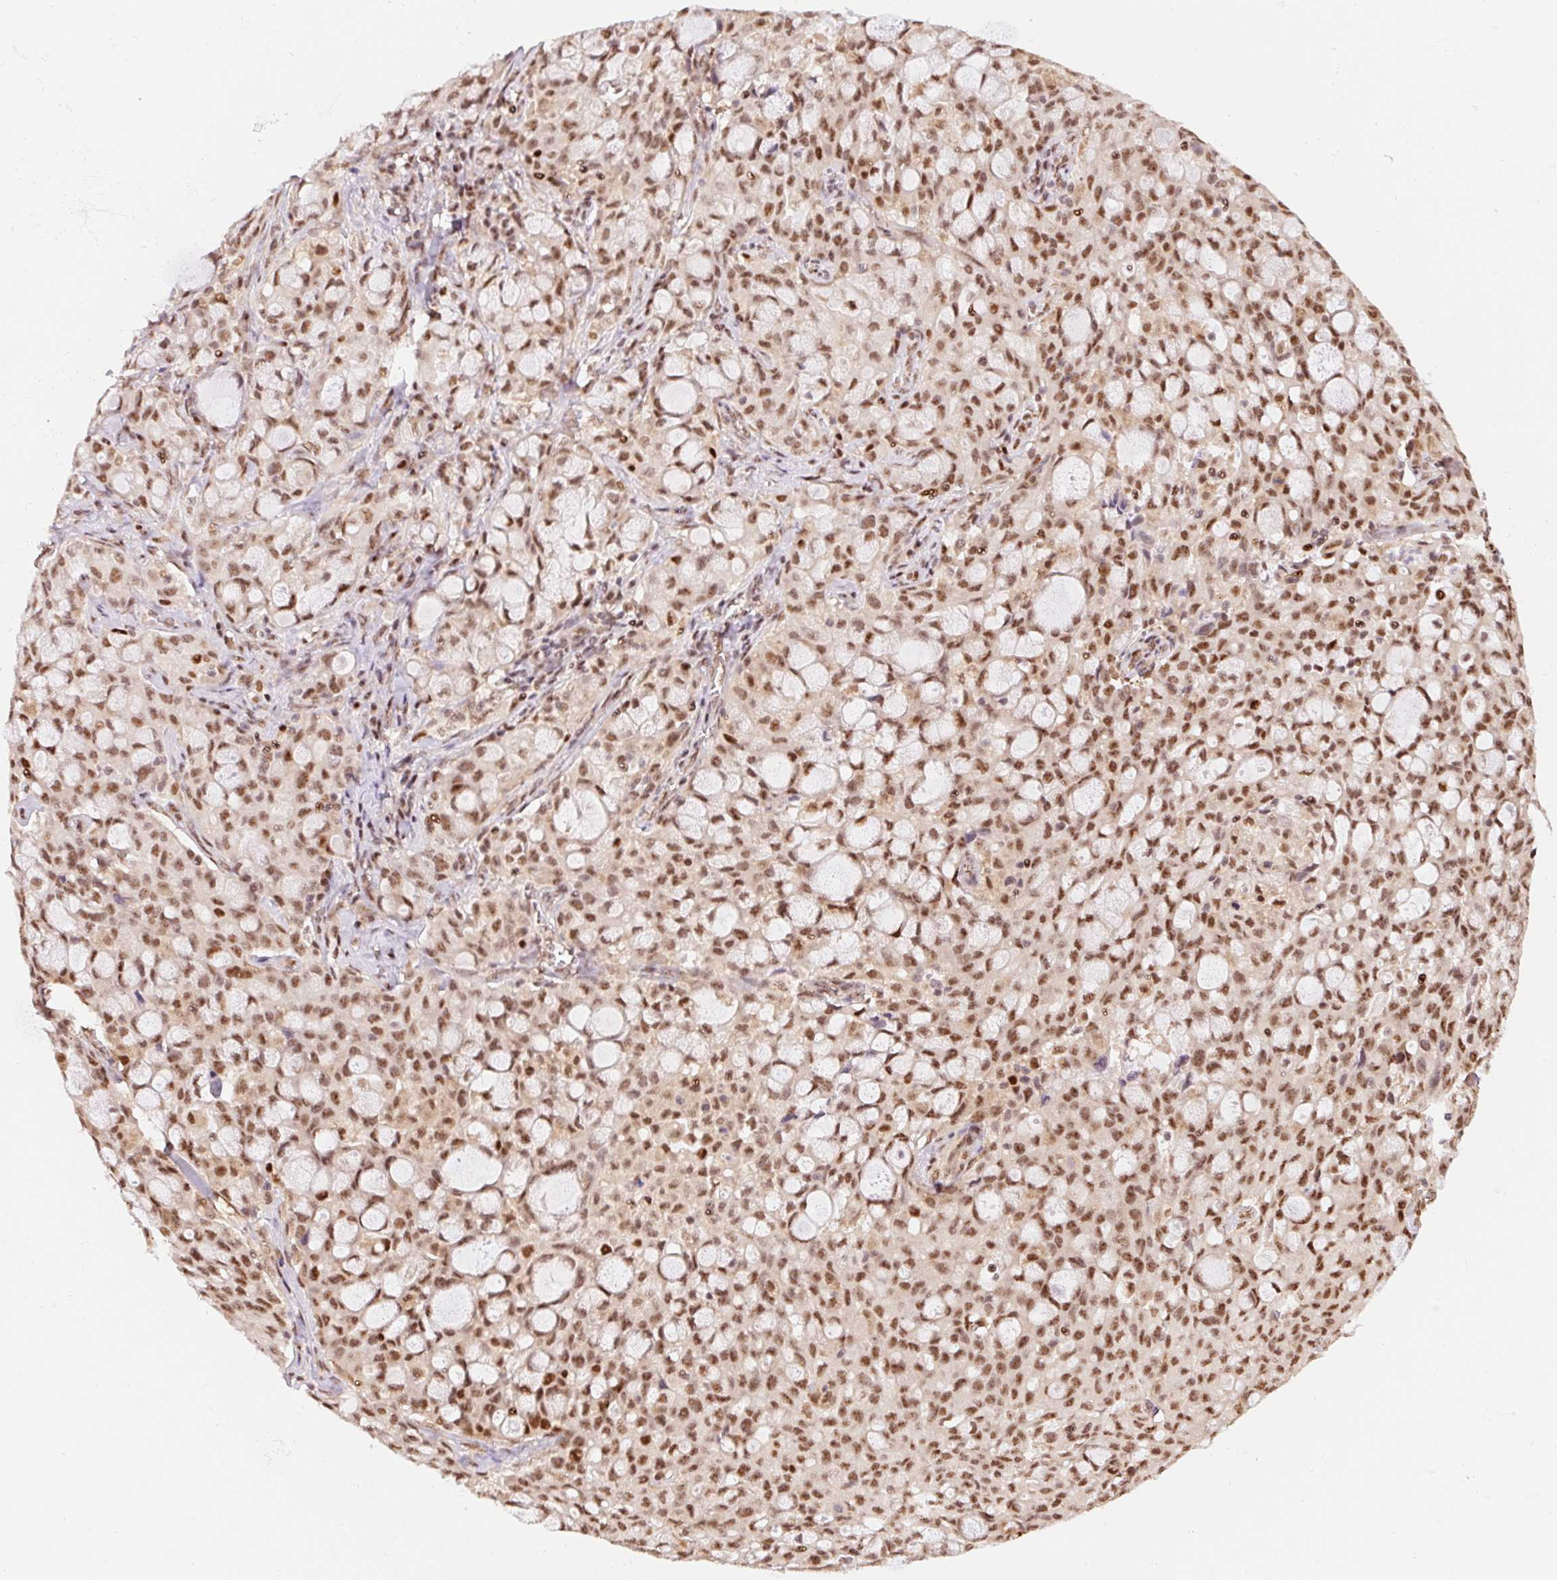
{"staining": {"intensity": "moderate", "quantity": ">75%", "location": "nuclear"}, "tissue": "lung cancer", "cell_type": "Tumor cells", "image_type": "cancer", "snomed": [{"axis": "morphology", "description": "Adenocarcinoma, NOS"}, {"axis": "topography", "description": "Lung"}], "caption": "Lung cancer (adenocarcinoma) was stained to show a protein in brown. There is medium levels of moderate nuclear positivity in approximately >75% of tumor cells. Immunohistochemistry stains the protein of interest in brown and the nuclei are stained blue.", "gene": "INTS8", "patient": {"sex": "female", "age": 44}}